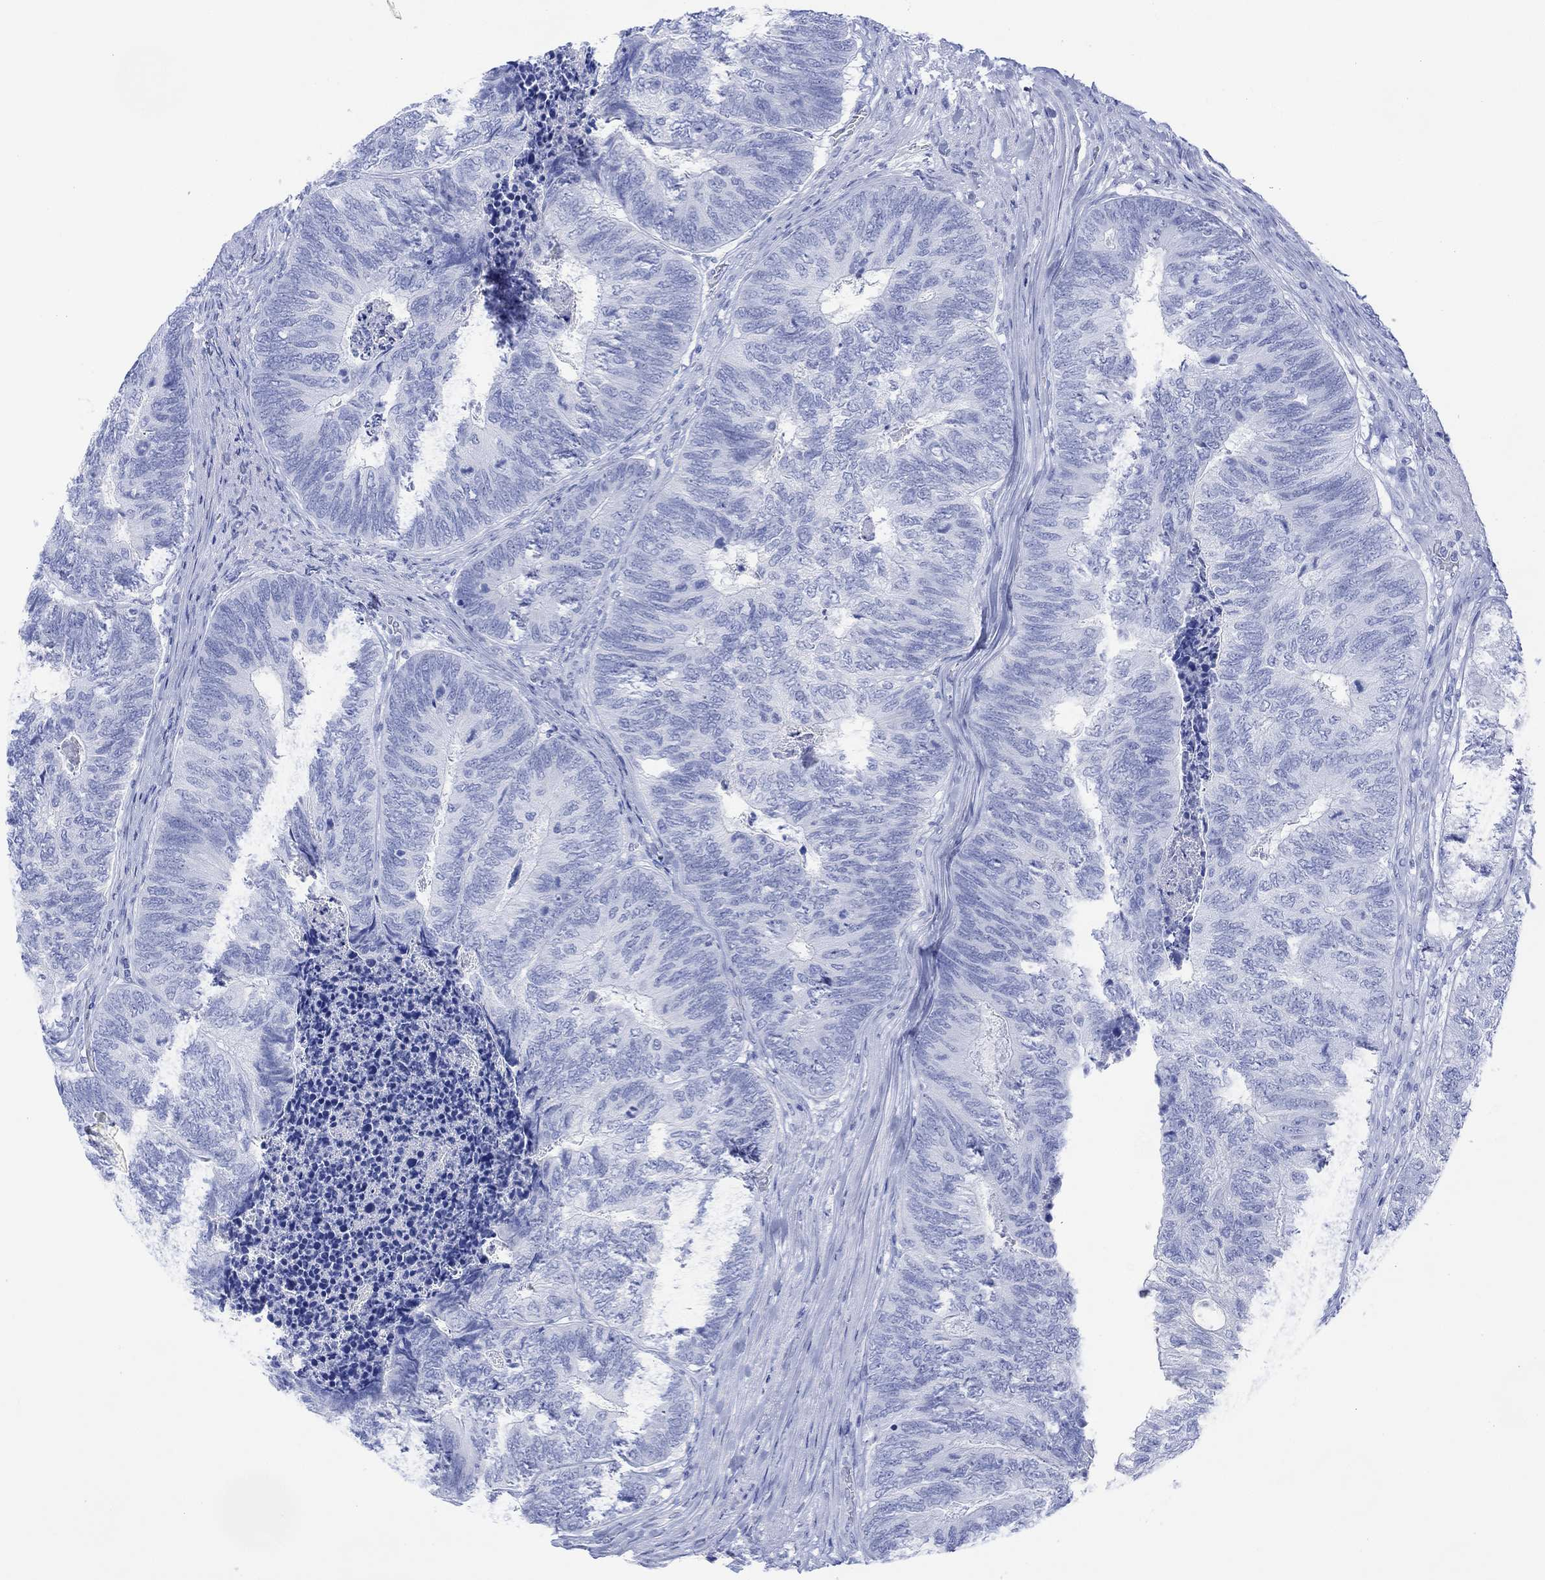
{"staining": {"intensity": "negative", "quantity": "none", "location": "none"}, "tissue": "colorectal cancer", "cell_type": "Tumor cells", "image_type": "cancer", "snomed": [{"axis": "morphology", "description": "Adenocarcinoma, NOS"}, {"axis": "topography", "description": "Colon"}], "caption": "Tumor cells show no significant protein staining in adenocarcinoma (colorectal).", "gene": "CELF4", "patient": {"sex": "female", "age": 67}}